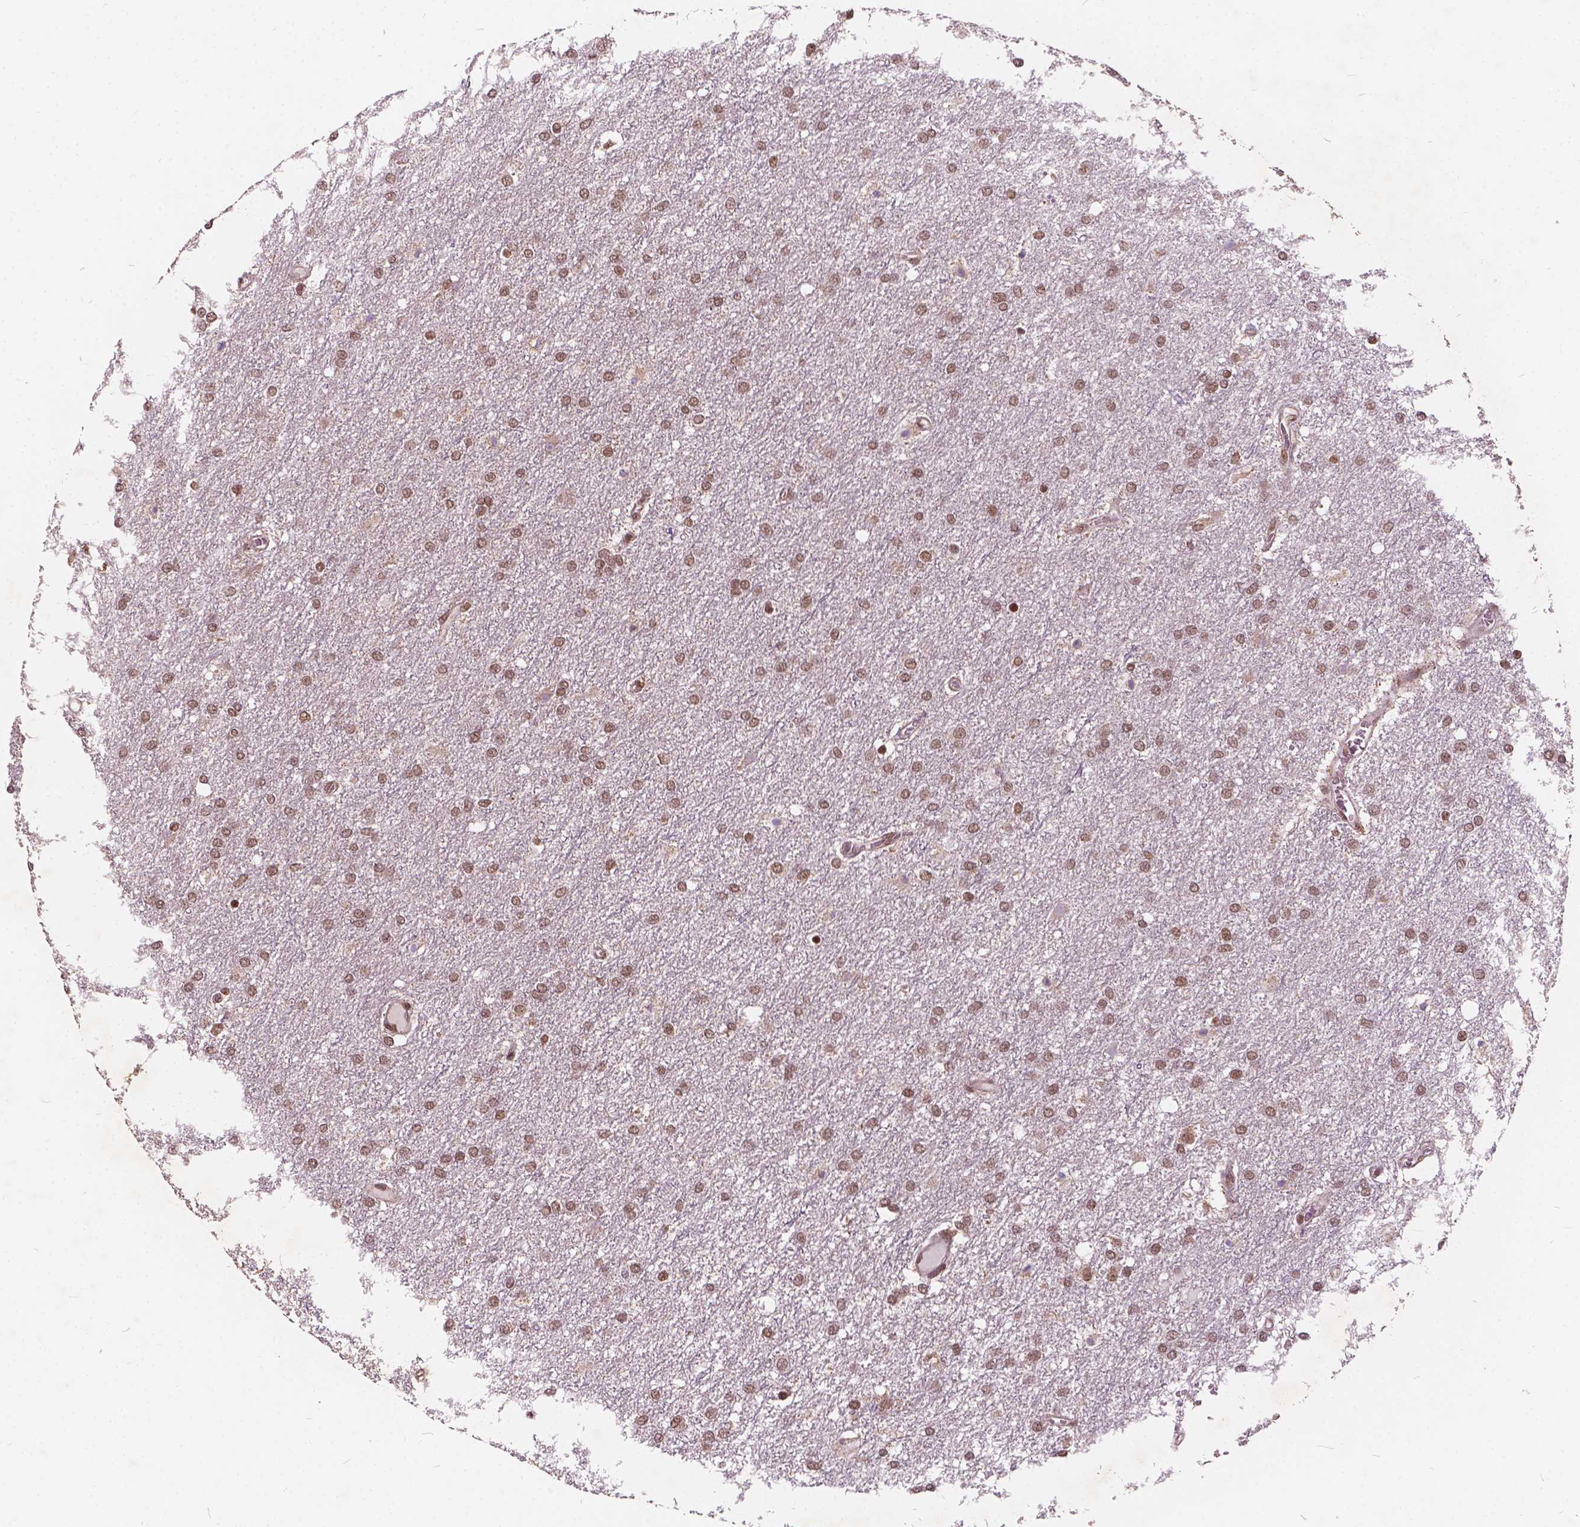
{"staining": {"intensity": "moderate", "quantity": ">75%", "location": "nuclear"}, "tissue": "glioma", "cell_type": "Tumor cells", "image_type": "cancer", "snomed": [{"axis": "morphology", "description": "Glioma, malignant, High grade"}, {"axis": "topography", "description": "Brain"}], "caption": "A brown stain highlights moderate nuclear positivity of a protein in human glioma tumor cells. The staining is performed using DAB brown chromogen to label protein expression. The nuclei are counter-stained blue using hematoxylin.", "gene": "GPS2", "patient": {"sex": "female", "age": 61}}